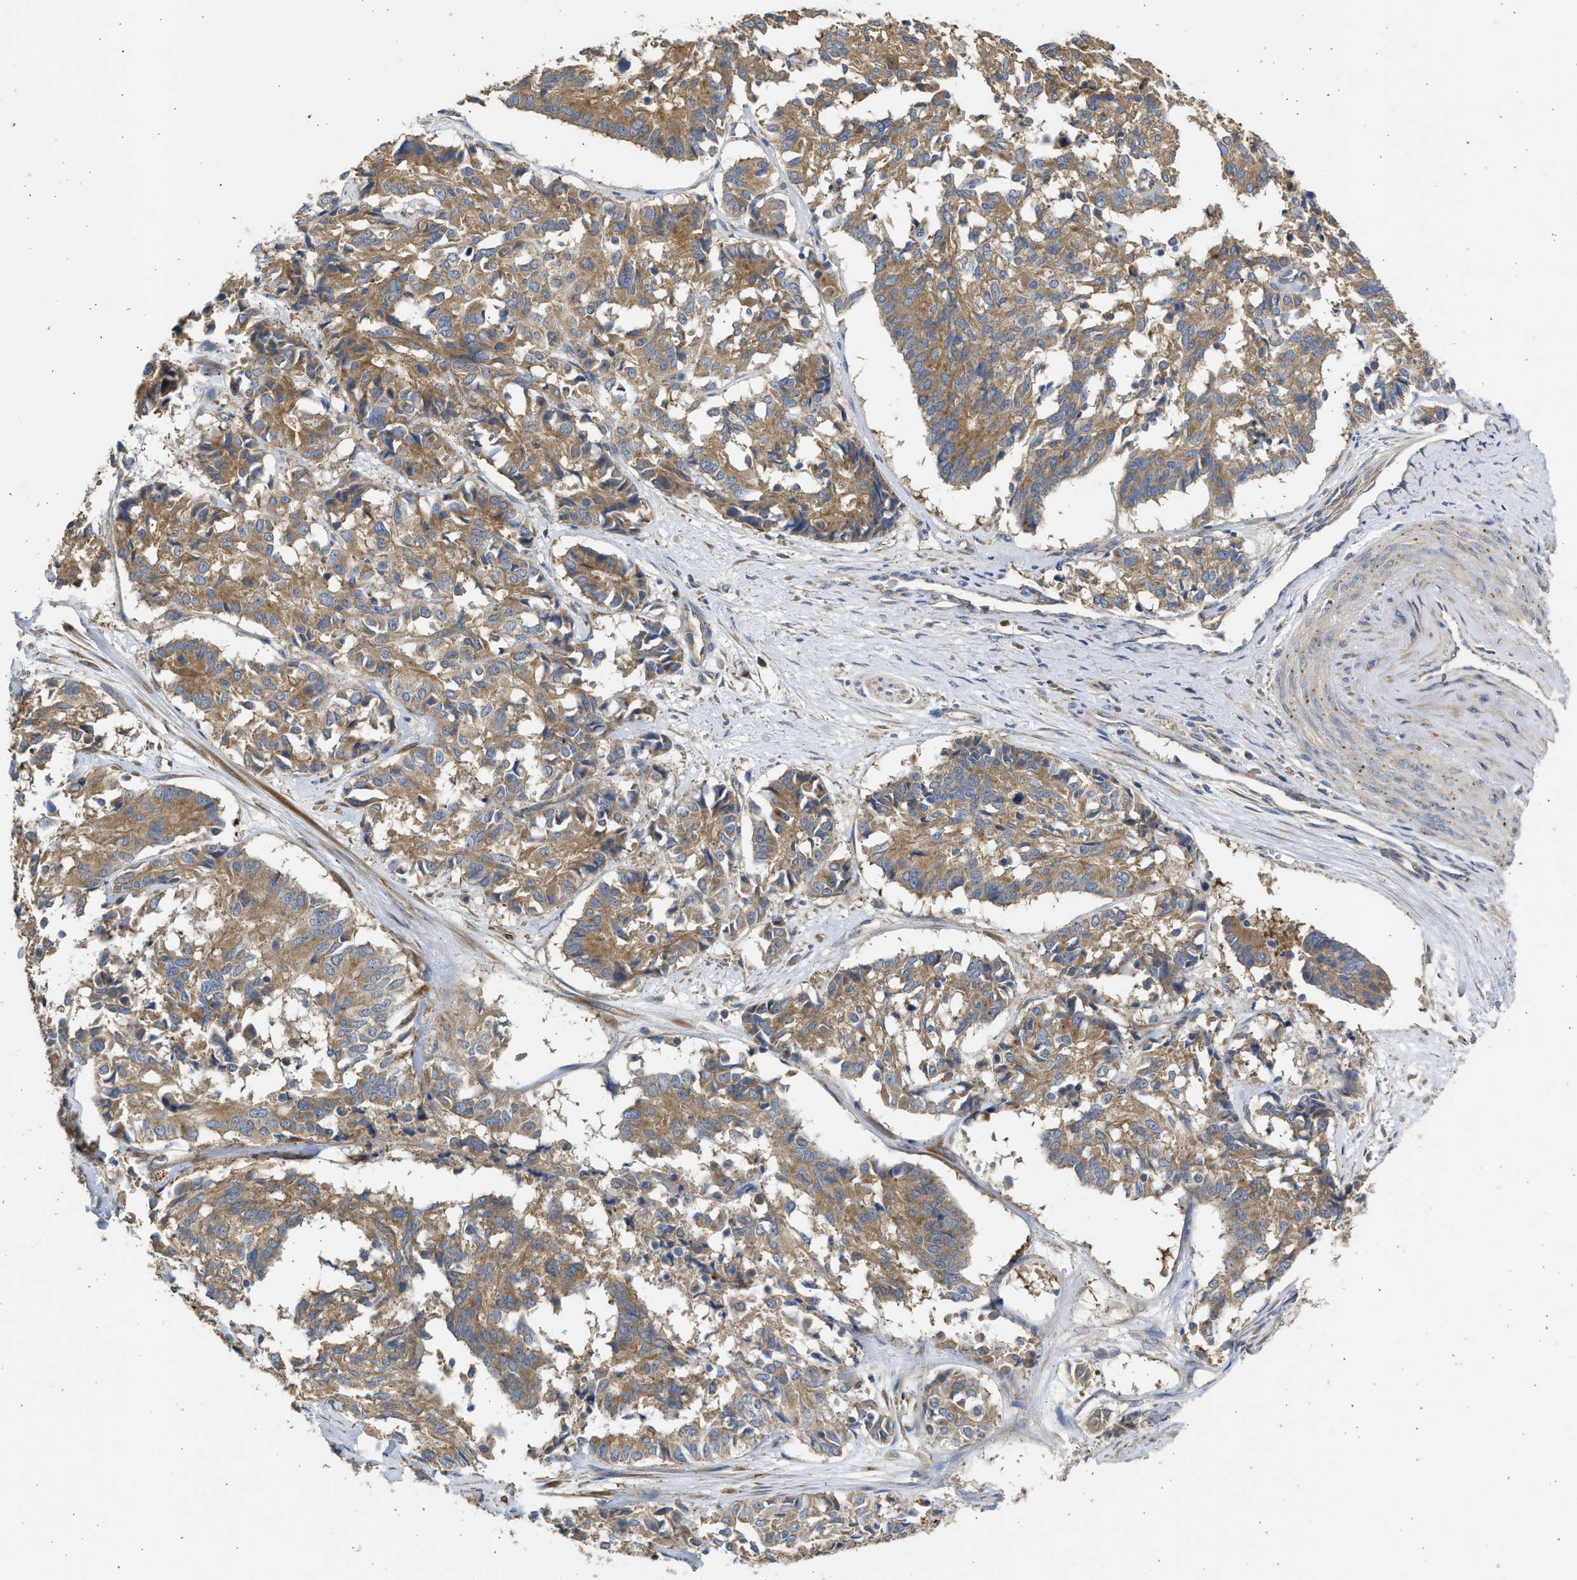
{"staining": {"intensity": "moderate", "quantity": ">75%", "location": "cytoplasmic/membranous"}, "tissue": "cervical cancer", "cell_type": "Tumor cells", "image_type": "cancer", "snomed": [{"axis": "morphology", "description": "Squamous cell carcinoma, NOS"}, {"axis": "topography", "description": "Cervix"}], "caption": "Immunohistochemistry of human squamous cell carcinoma (cervical) exhibits medium levels of moderate cytoplasmic/membranous positivity in approximately >75% of tumor cells. (IHC, brightfield microscopy, high magnification).", "gene": "CSRNP2", "patient": {"sex": "female", "age": 35}}